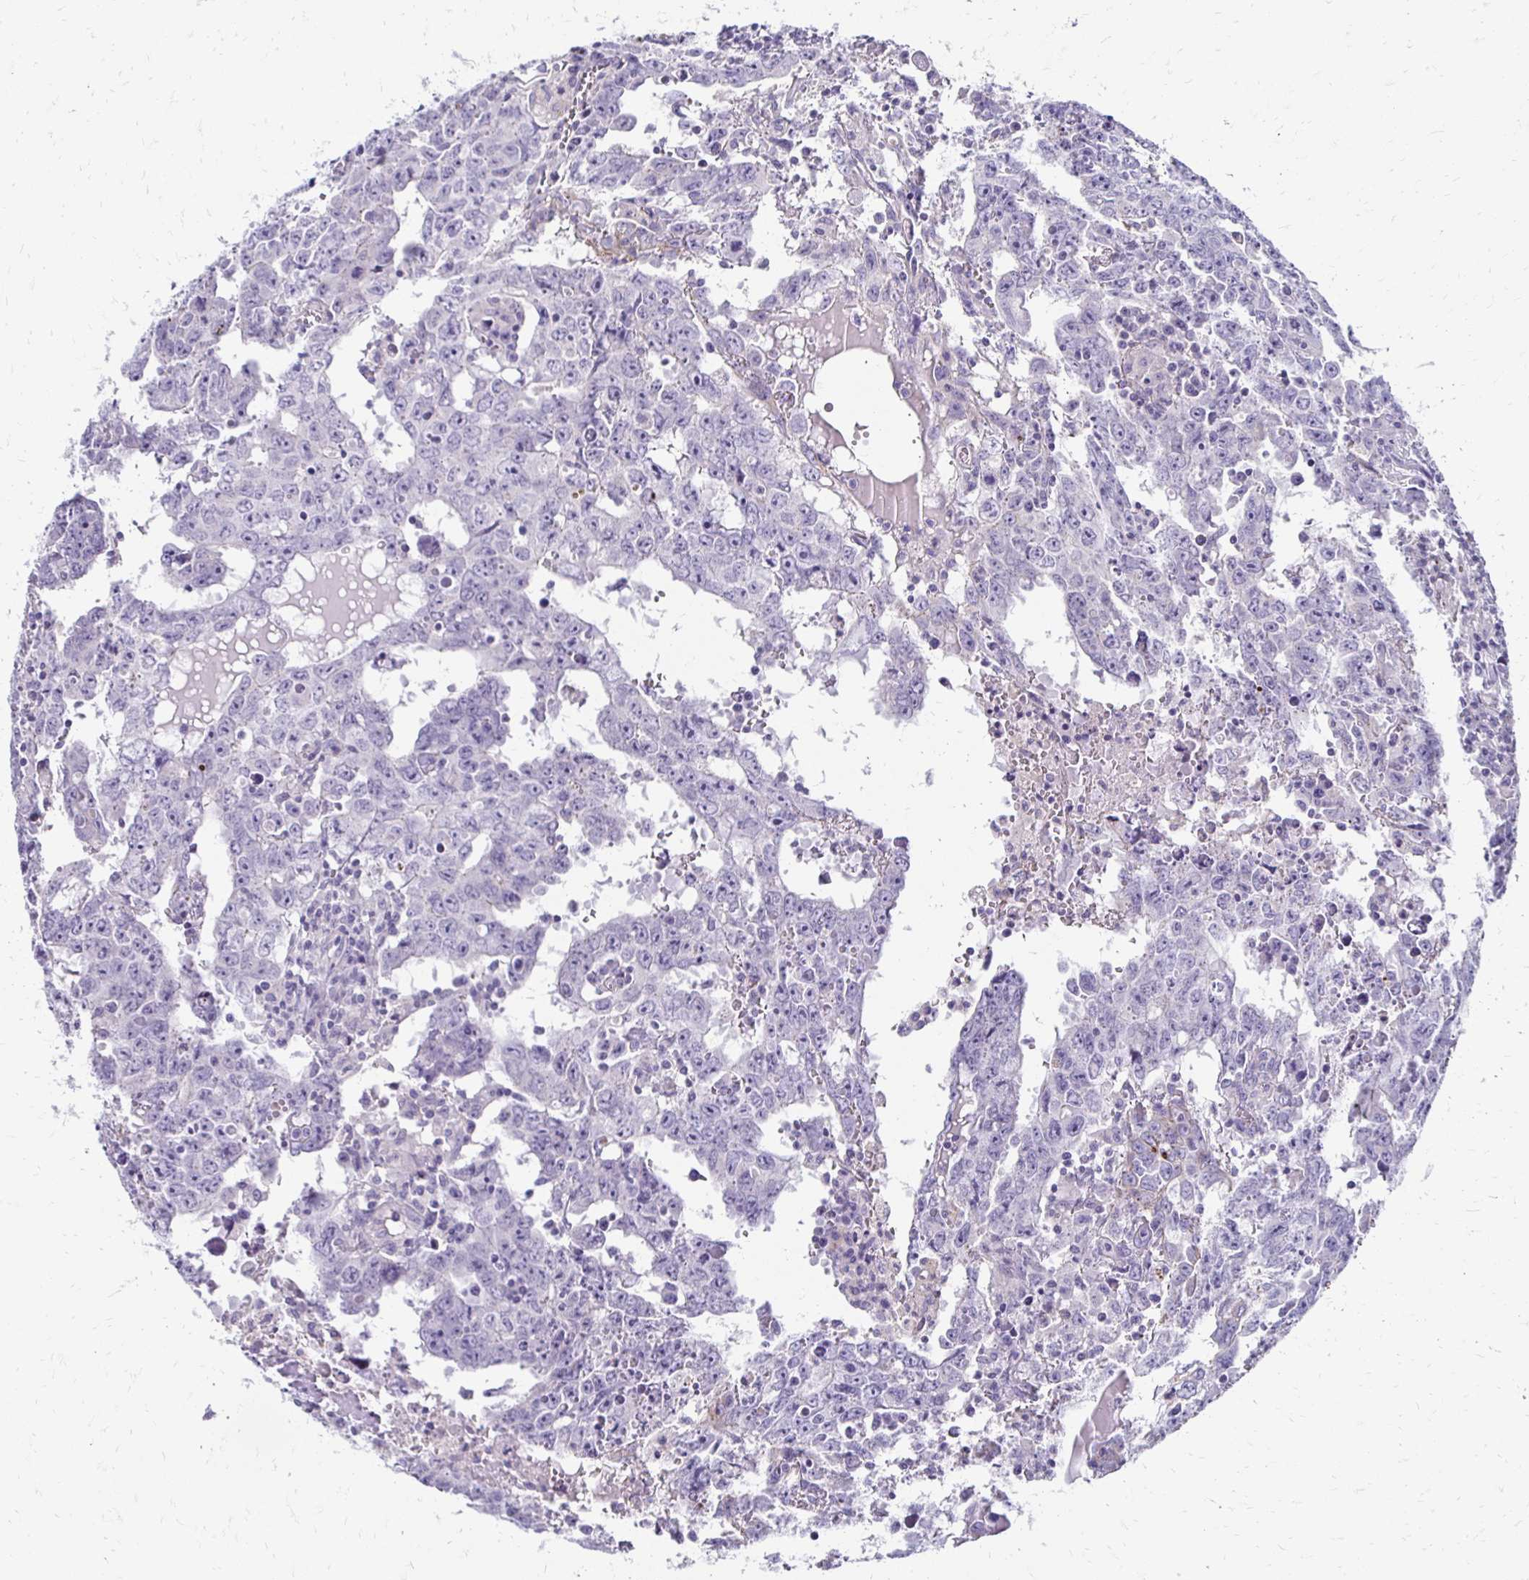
{"staining": {"intensity": "negative", "quantity": "none", "location": "none"}, "tissue": "testis cancer", "cell_type": "Tumor cells", "image_type": "cancer", "snomed": [{"axis": "morphology", "description": "Carcinoma, Embryonal, NOS"}, {"axis": "topography", "description": "Testis"}], "caption": "Tumor cells are negative for brown protein staining in embryonal carcinoma (testis). The staining is performed using DAB brown chromogen with nuclei counter-stained in using hematoxylin.", "gene": "AKAP6", "patient": {"sex": "male", "age": 22}}